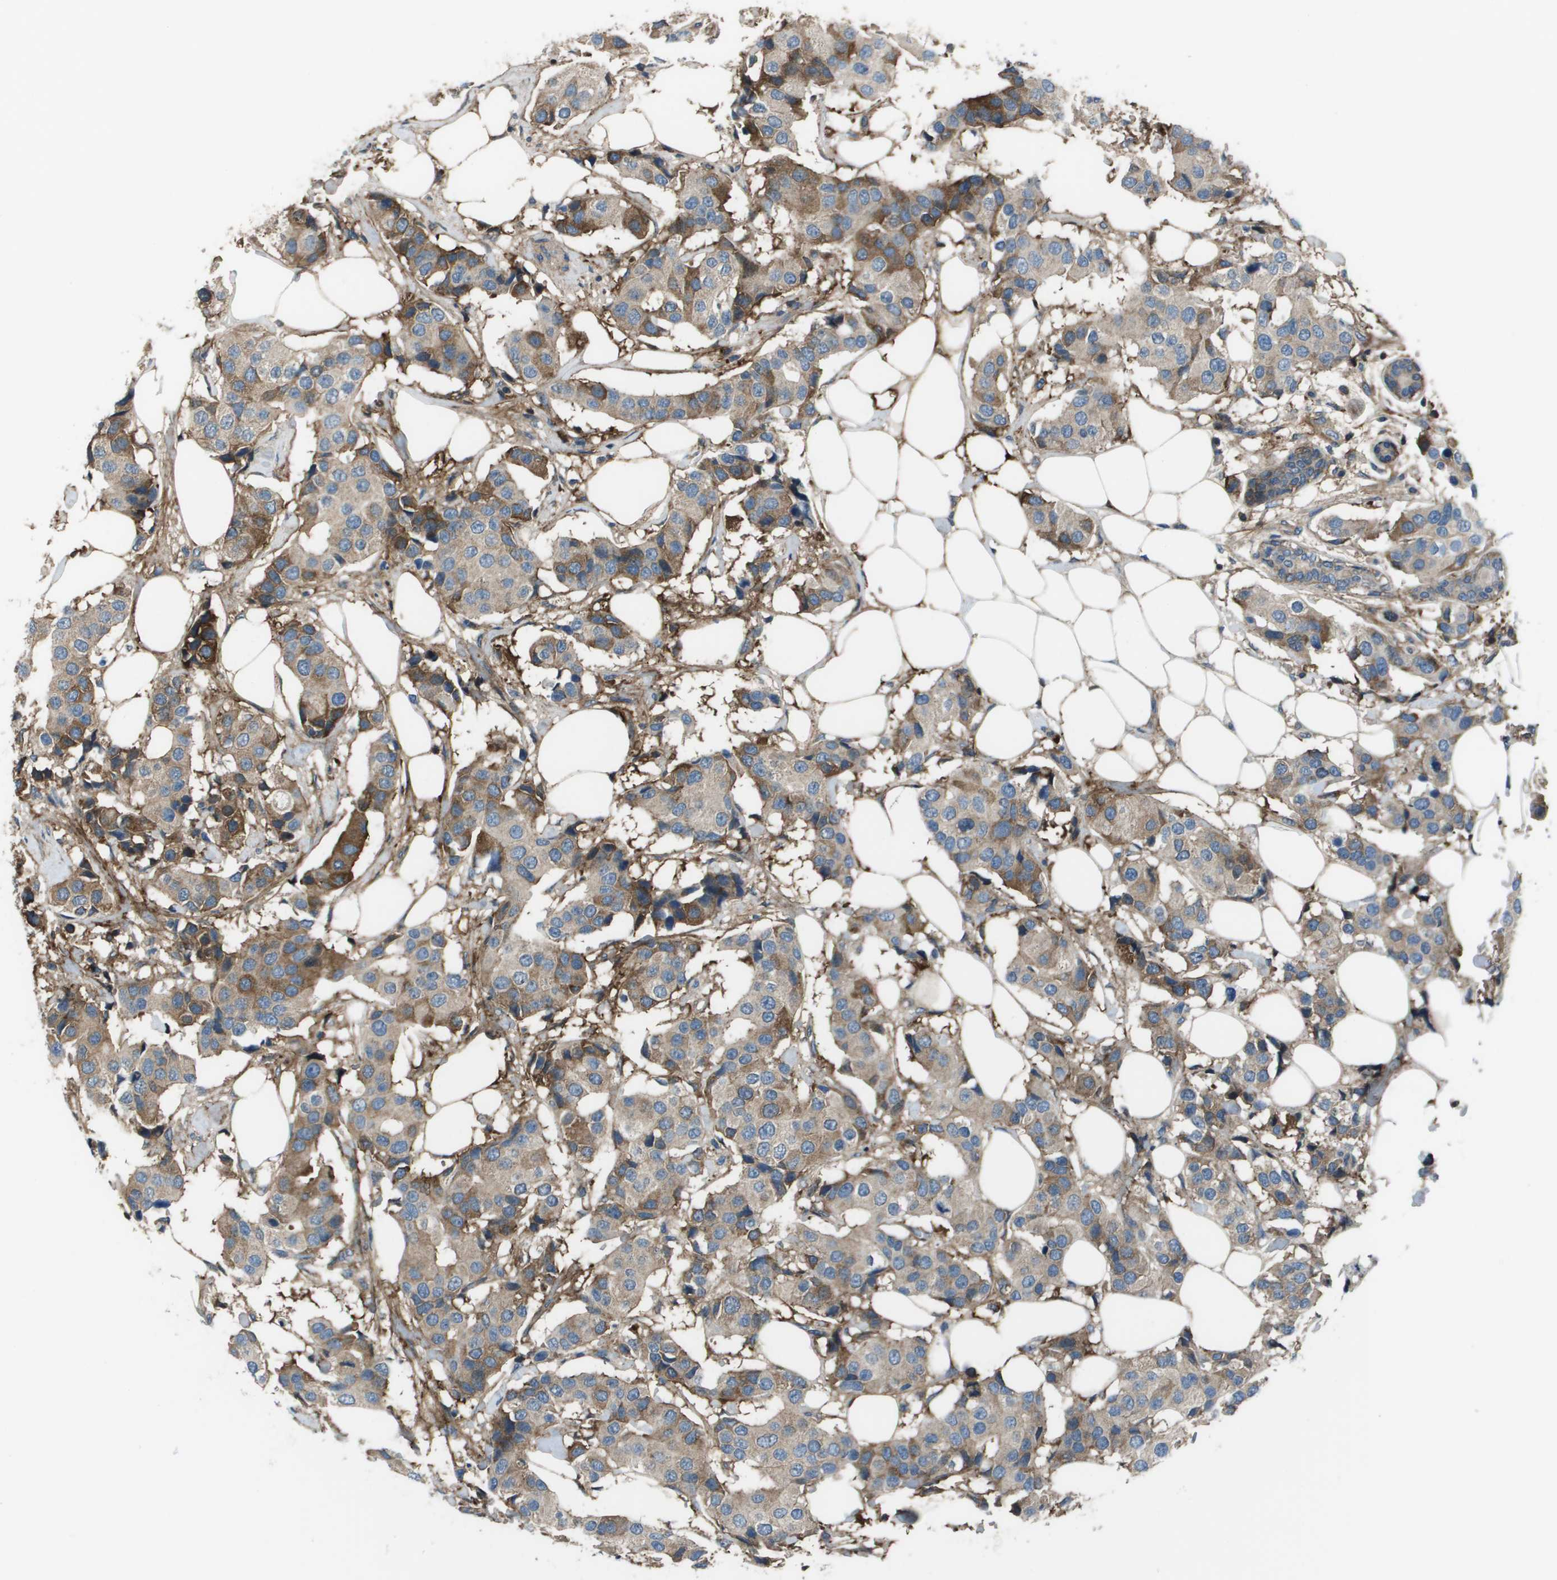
{"staining": {"intensity": "moderate", "quantity": "25%-75%", "location": "cytoplasmic/membranous"}, "tissue": "breast cancer", "cell_type": "Tumor cells", "image_type": "cancer", "snomed": [{"axis": "morphology", "description": "Normal tissue, NOS"}, {"axis": "morphology", "description": "Duct carcinoma"}, {"axis": "topography", "description": "Breast"}], "caption": "Protein expression analysis of human intraductal carcinoma (breast) reveals moderate cytoplasmic/membranous expression in about 25%-75% of tumor cells.", "gene": "PCOLCE", "patient": {"sex": "female", "age": 39}}